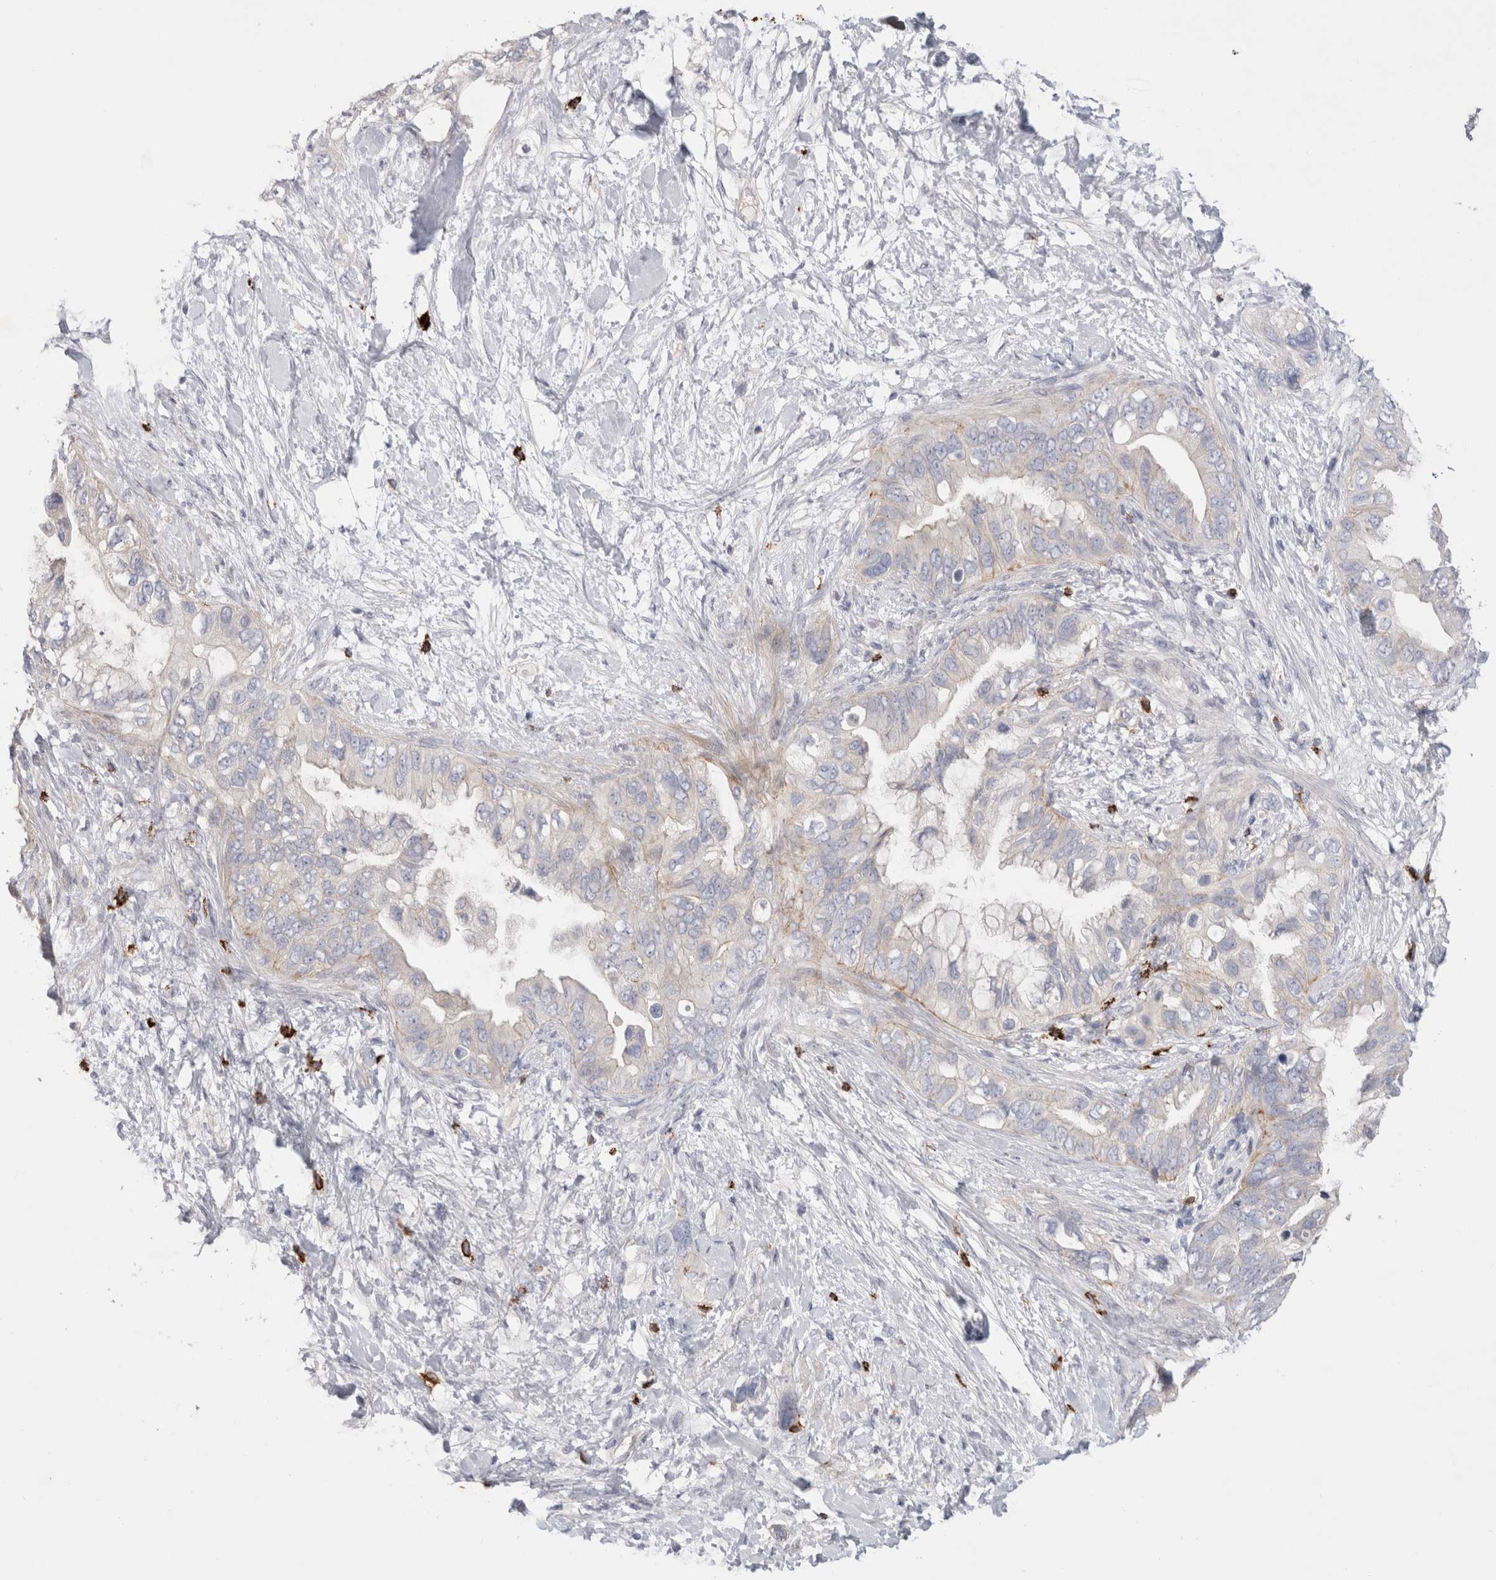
{"staining": {"intensity": "negative", "quantity": "none", "location": "none"}, "tissue": "pancreatic cancer", "cell_type": "Tumor cells", "image_type": "cancer", "snomed": [{"axis": "morphology", "description": "Adenocarcinoma, NOS"}, {"axis": "topography", "description": "Pancreas"}], "caption": "Tumor cells are negative for protein expression in human pancreatic cancer (adenocarcinoma). Brightfield microscopy of IHC stained with DAB (3,3'-diaminobenzidine) (brown) and hematoxylin (blue), captured at high magnification.", "gene": "SPINK2", "patient": {"sex": "female", "age": 56}}